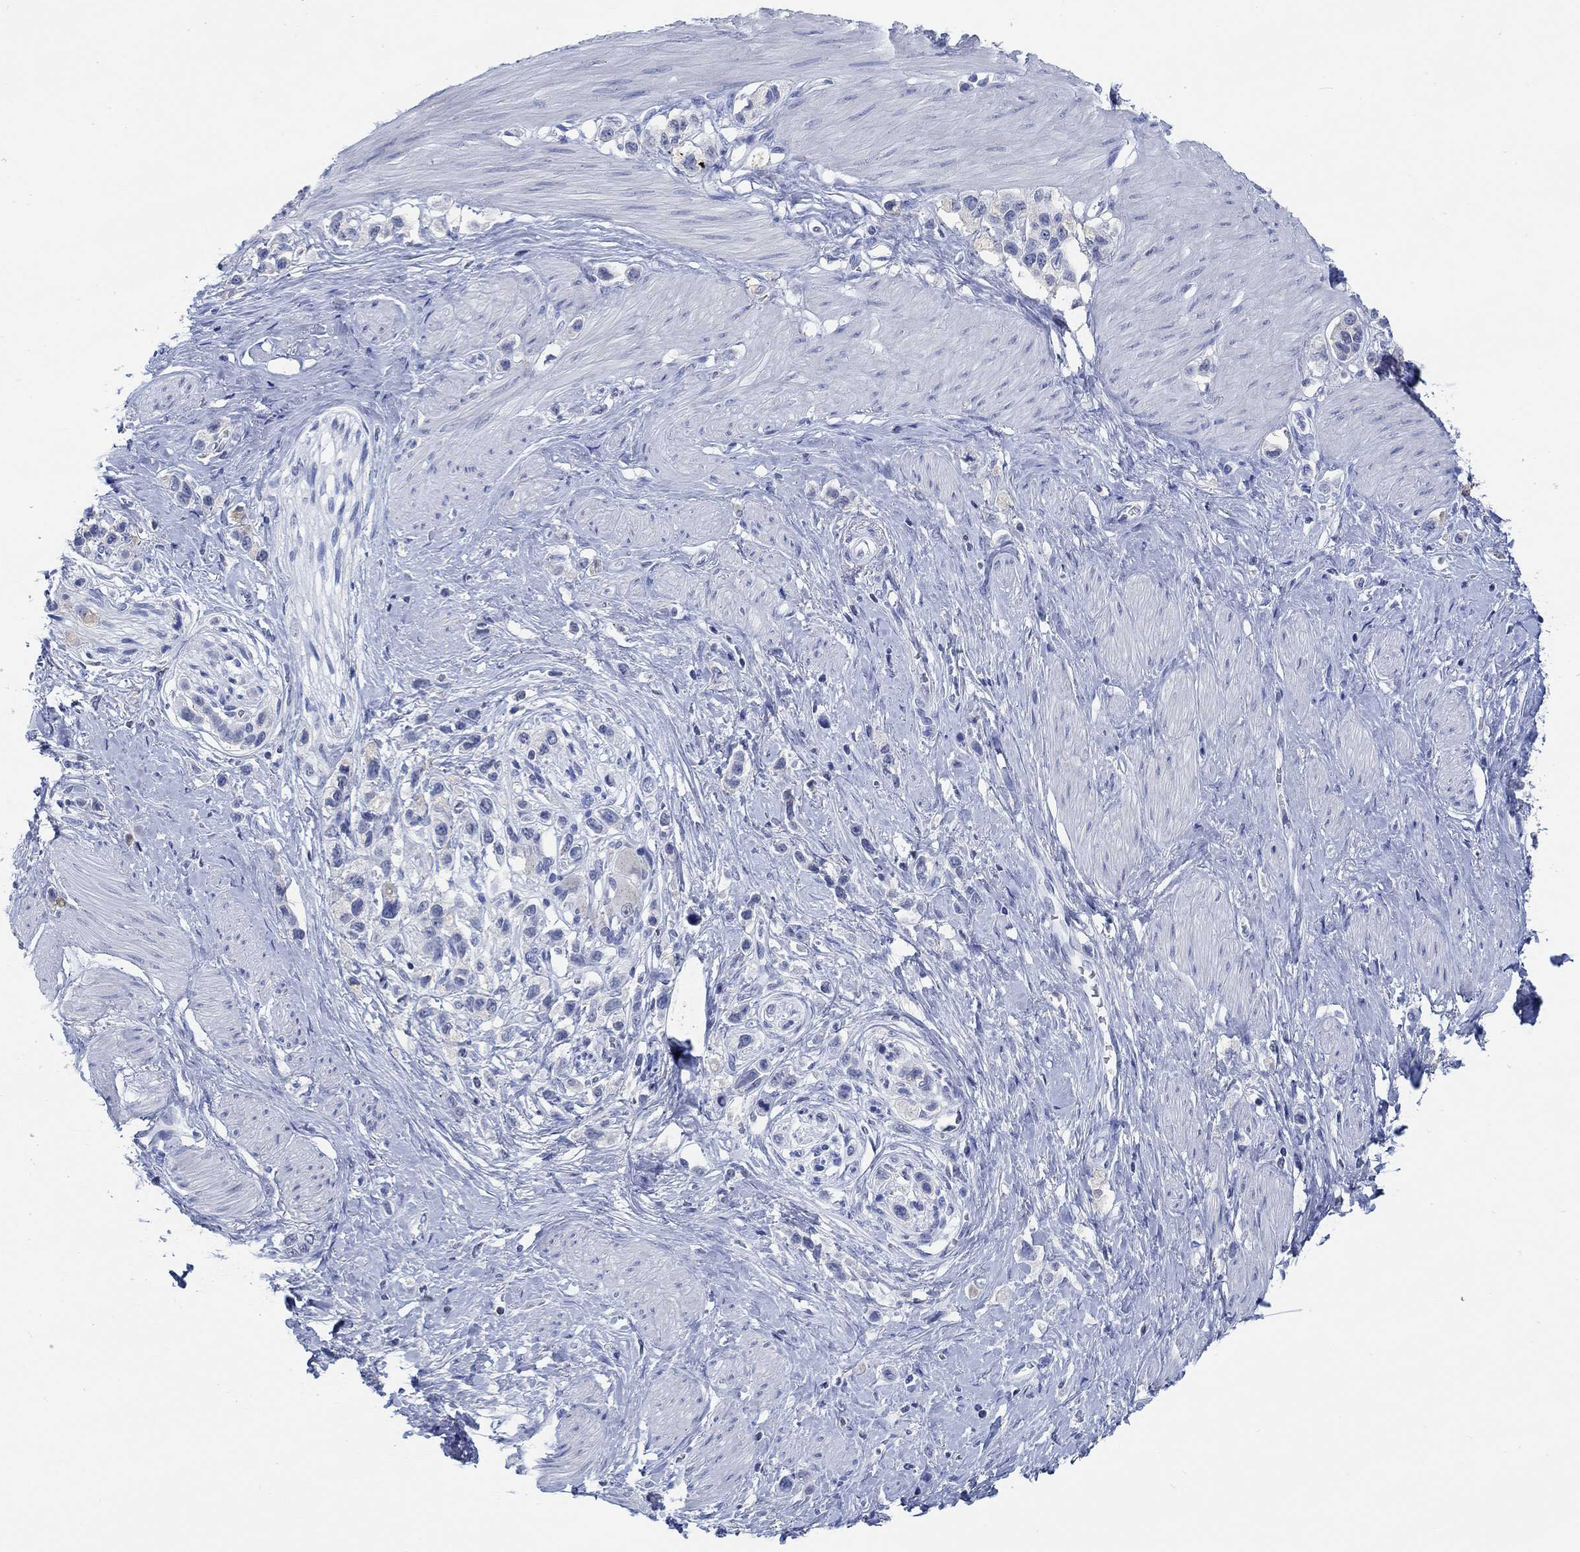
{"staining": {"intensity": "negative", "quantity": "none", "location": "none"}, "tissue": "stomach cancer", "cell_type": "Tumor cells", "image_type": "cancer", "snomed": [{"axis": "morphology", "description": "Normal tissue, NOS"}, {"axis": "morphology", "description": "Adenocarcinoma, NOS"}, {"axis": "morphology", "description": "Adenocarcinoma, High grade"}, {"axis": "topography", "description": "Stomach, upper"}, {"axis": "topography", "description": "Stomach"}], "caption": "Human stomach cancer (high-grade adenocarcinoma) stained for a protein using immunohistochemistry (IHC) shows no expression in tumor cells.", "gene": "PPP1R17", "patient": {"sex": "female", "age": 65}}